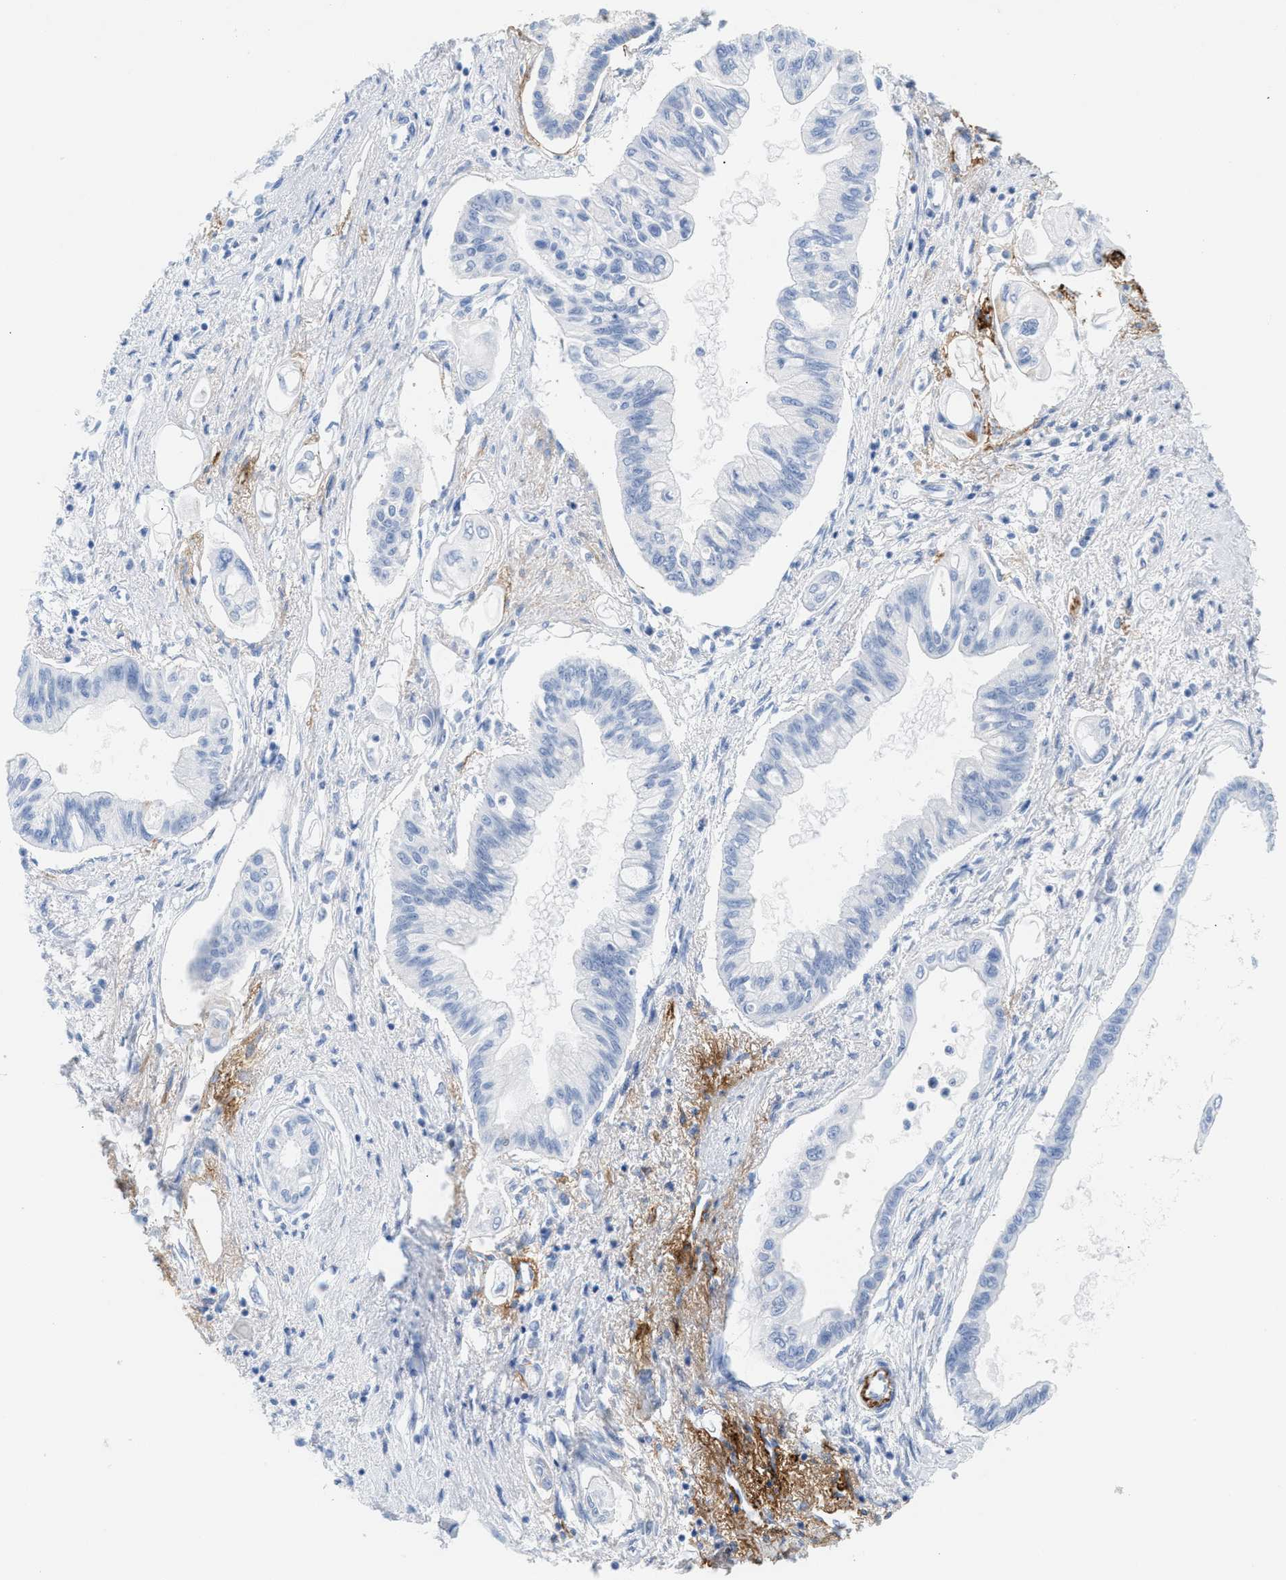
{"staining": {"intensity": "negative", "quantity": "none", "location": "none"}, "tissue": "pancreatic cancer", "cell_type": "Tumor cells", "image_type": "cancer", "snomed": [{"axis": "morphology", "description": "Adenocarcinoma, NOS"}, {"axis": "topography", "description": "Pancreas"}], "caption": "Protein analysis of adenocarcinoma (pancreatic) demonstrates no significant positivity in tumor cells.", "gene": "TNR", "patient": {"sex": "female", "age": 77}}